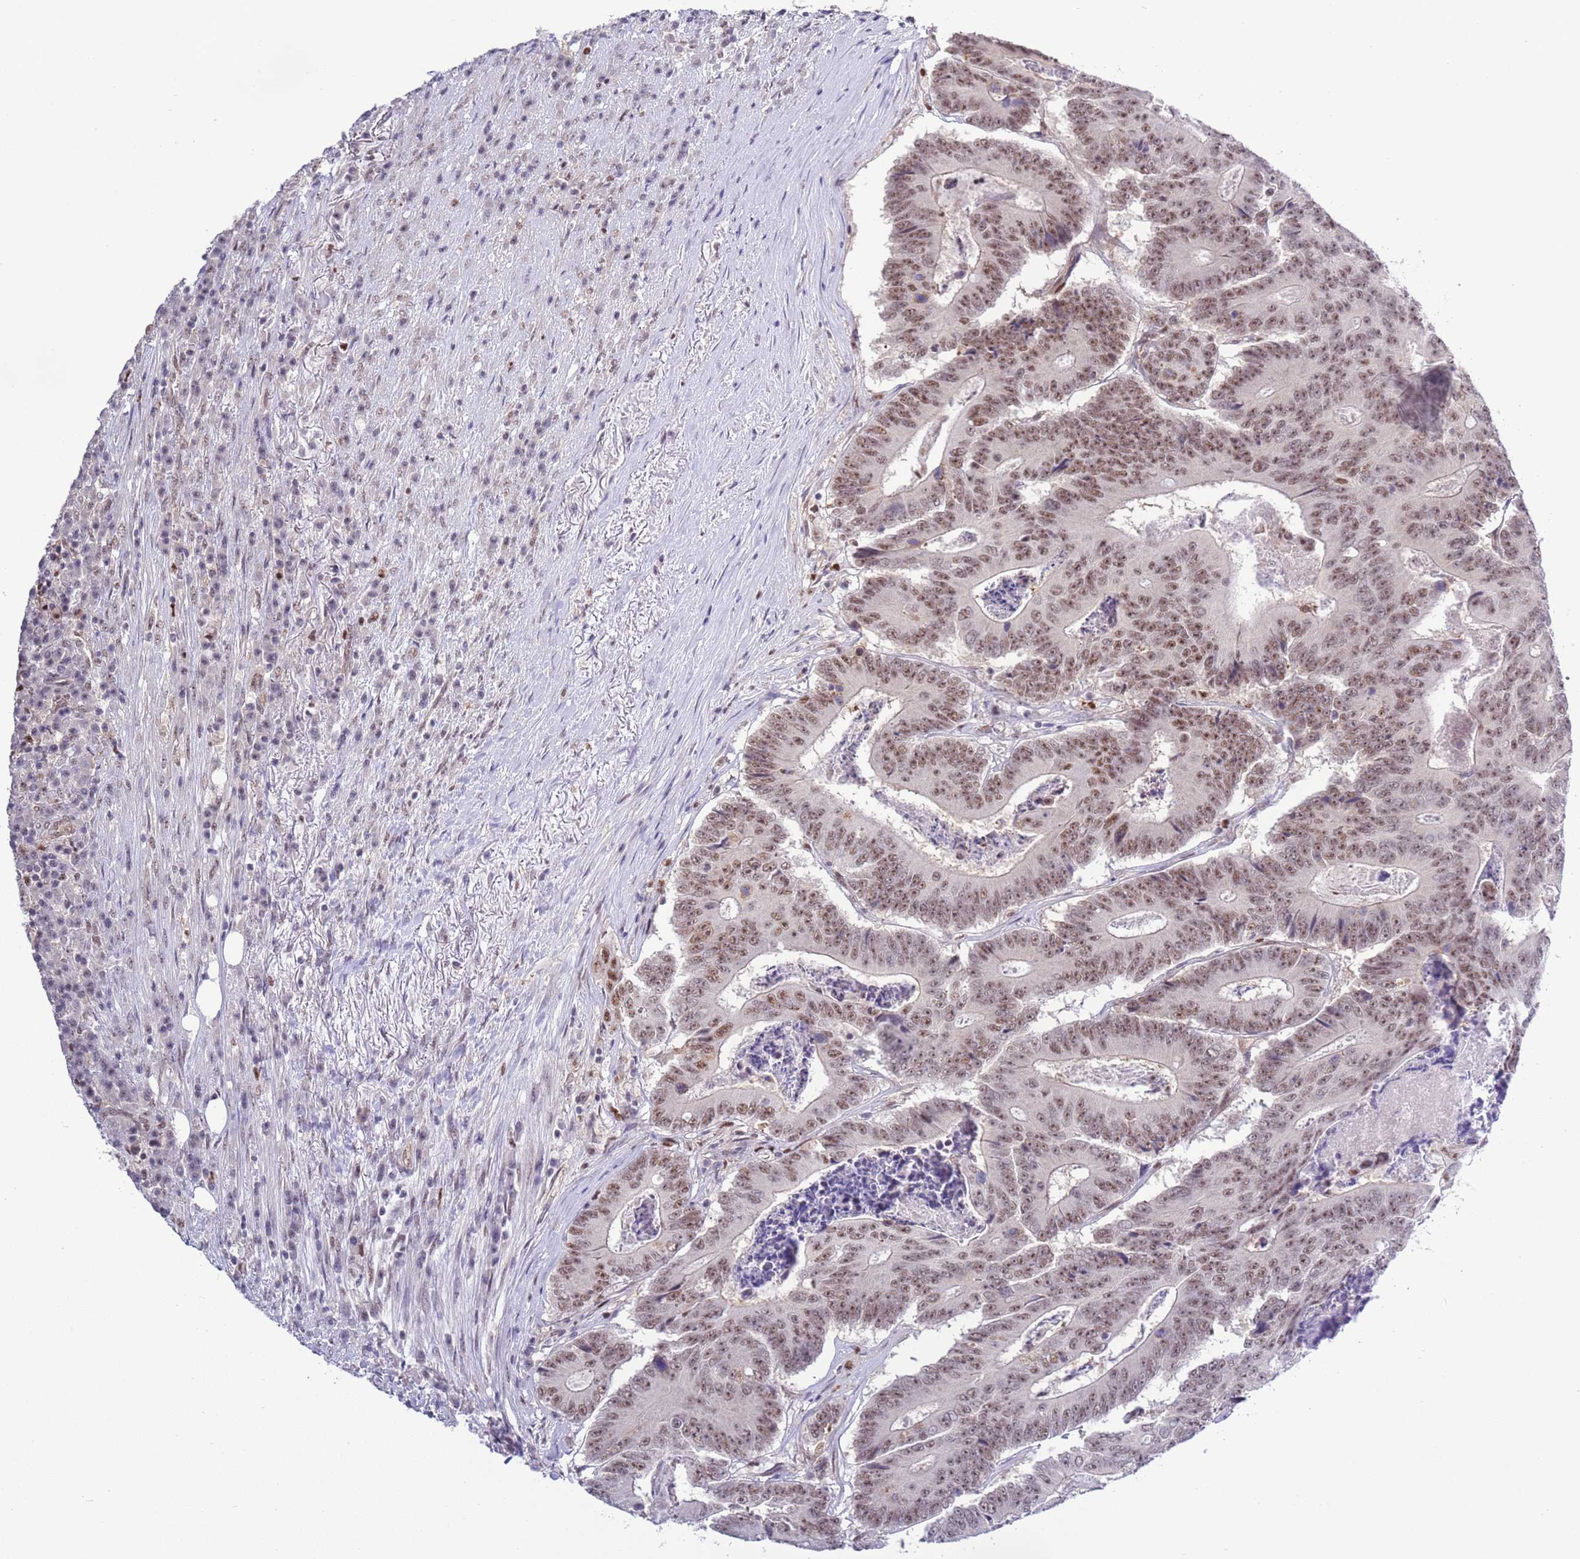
{"staining": {"intensity": "moderate", "quantity": ">75%", "location": "nuclear"}, "tissue": "colorectal cancer", "cell_type": "Tumor cells", "image_type": "cancer", "snomed": [{"axis": "morphology", "description": "Adenocarcinoma, NOS"}, {"axis": "topography", "description": "Colon"}], "caption": "Tumor cells exhibit medium levels of moderate nuclear staining in approximately >75% of cells in colorectal adenocarcinoma. Using DAB (brown) and hematoxylin (blue) stains, captured at high magnification using brightfield microscopy.", "gene": "PRPF6", "patient": {"sex": "male", "age": 83}}